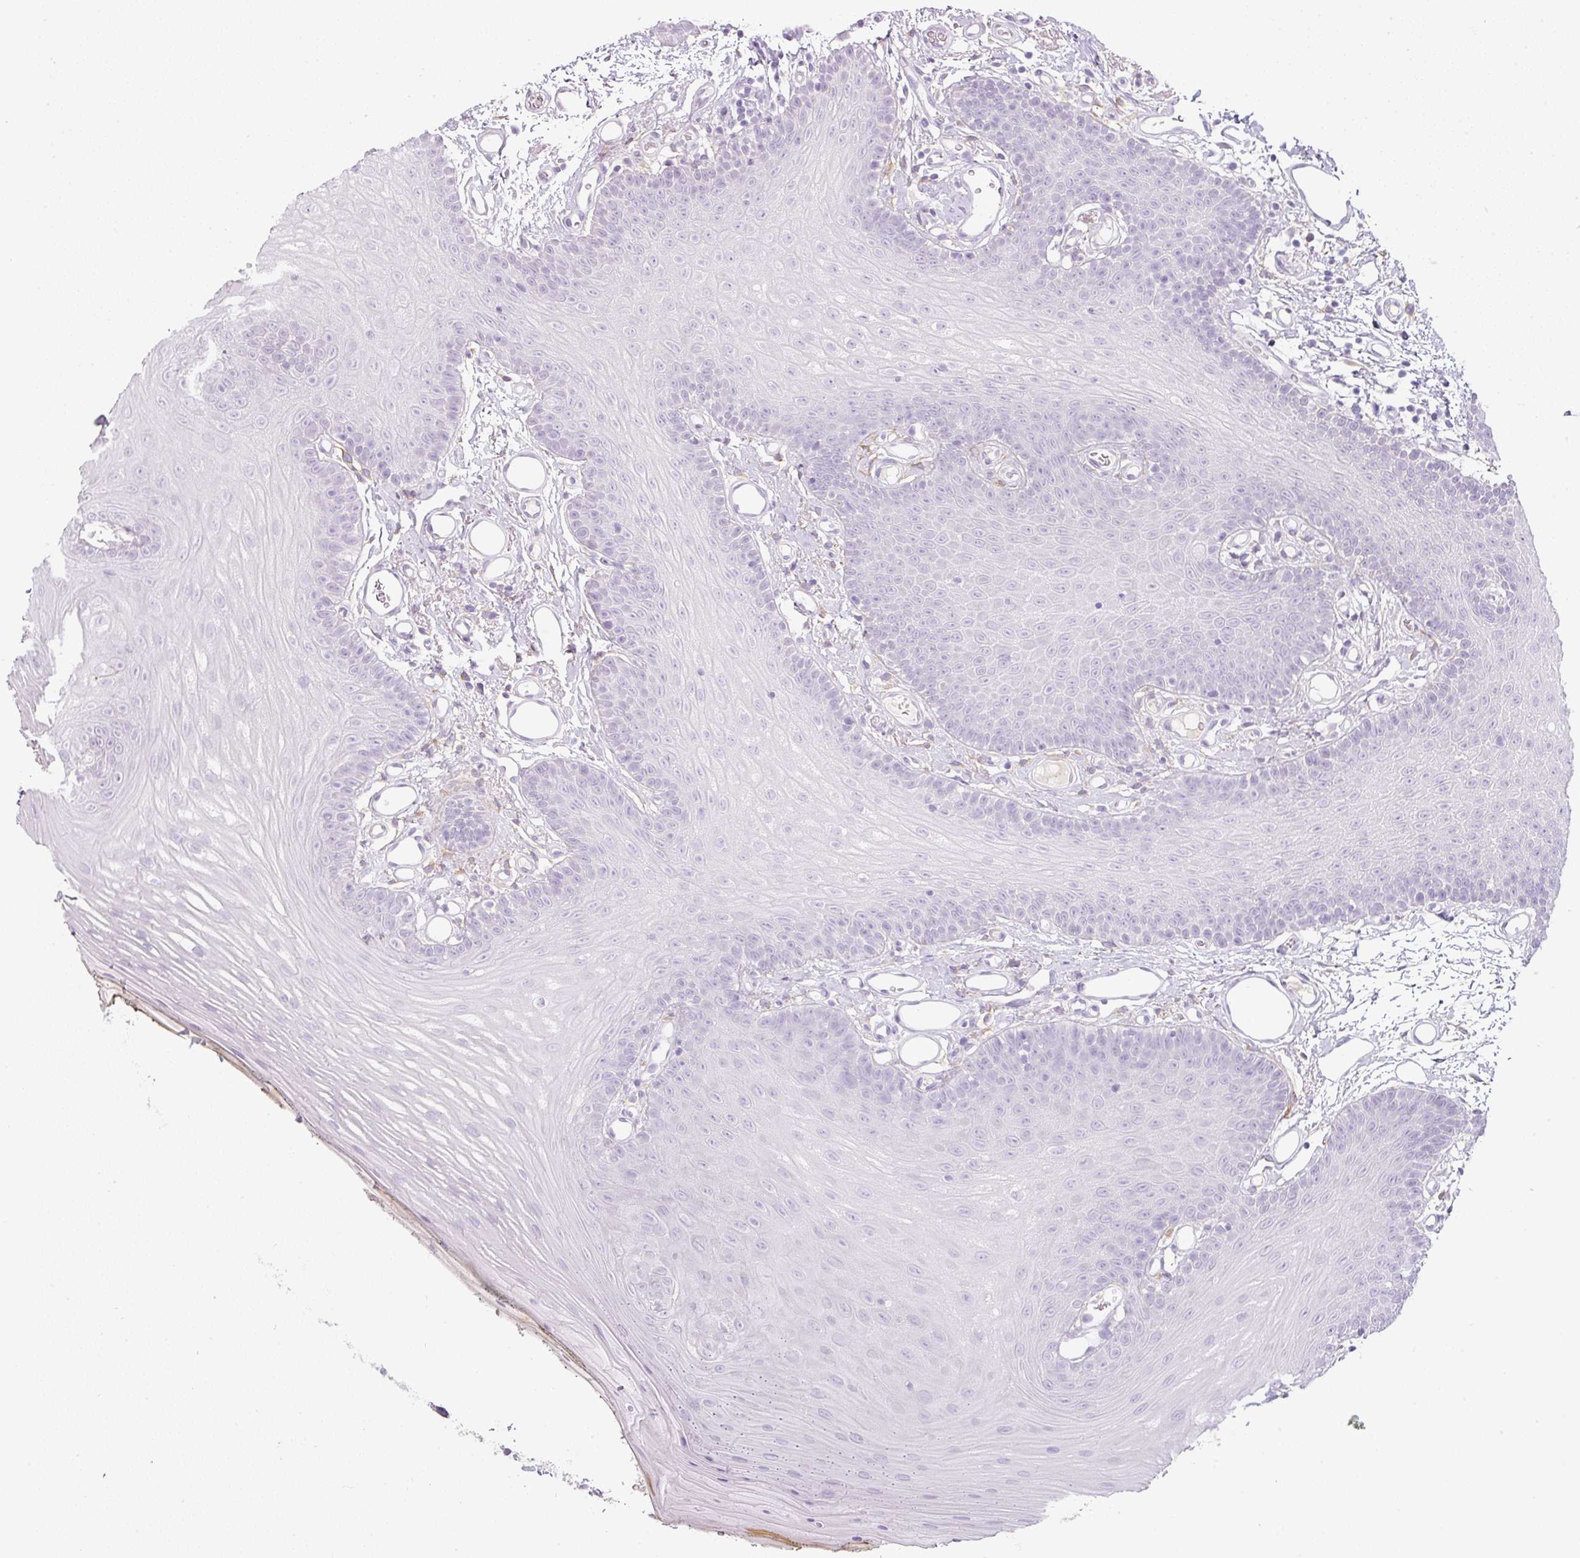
{"staining": {"intensity": "negative", "quantity": "none", "location": "none"}, "tissue": "oral mucosa", "cell_type": "Squamous epithelial cells", "image_type": "normal", "snomed": [{"axis": "morphology", "description": "Normal tissue, NOS"}, {"axis": "morphology", "description": "Squamous cell carcinoma, NOS"}, {"axis": "topography", "description": "Oral tissue"}, {"axis": "topography", "description": "Head-Neck"}], "caption": "Protein analysis of unremarkable oral mucosa reveals no significant staining in squamous epithelial cells.", "gene": "DNM1", "patient": {"sex": "female", "age": 81}}